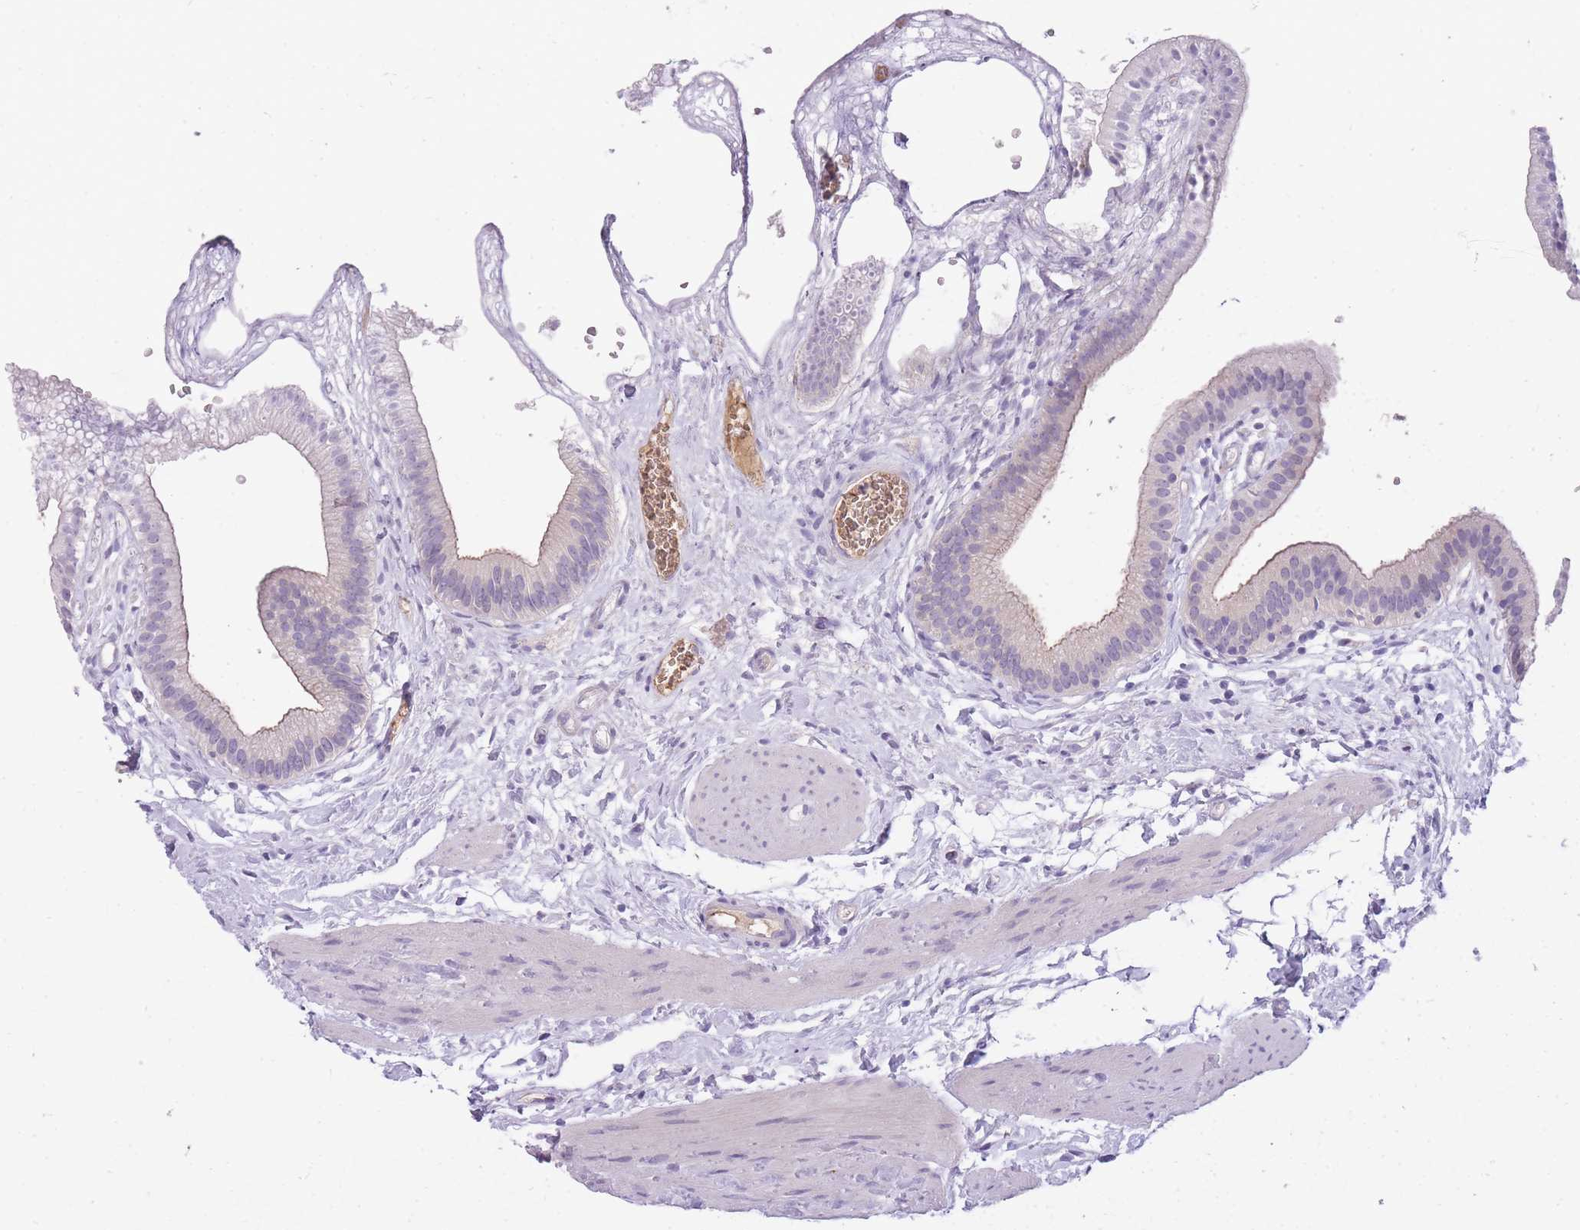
{"staining": {"intensity": "negative", "quantity": "none", "location": "none"}, "tissue": "gallbladder", "cell_type": "Glandular cells", "image_type": "normal", "snomed": [{"axis": "morphology", "description": "Normal tissue, NOS"}, {"axis": "topography", "description": "Gallbladder"}], "caption": "High power microscopy histopathology image of an IHC histopathology image of benign gallbladder, revealing no significant staining in glandular cells.", "gene": "GNAT1", "patient": {"sex": "female", "age": 54}}